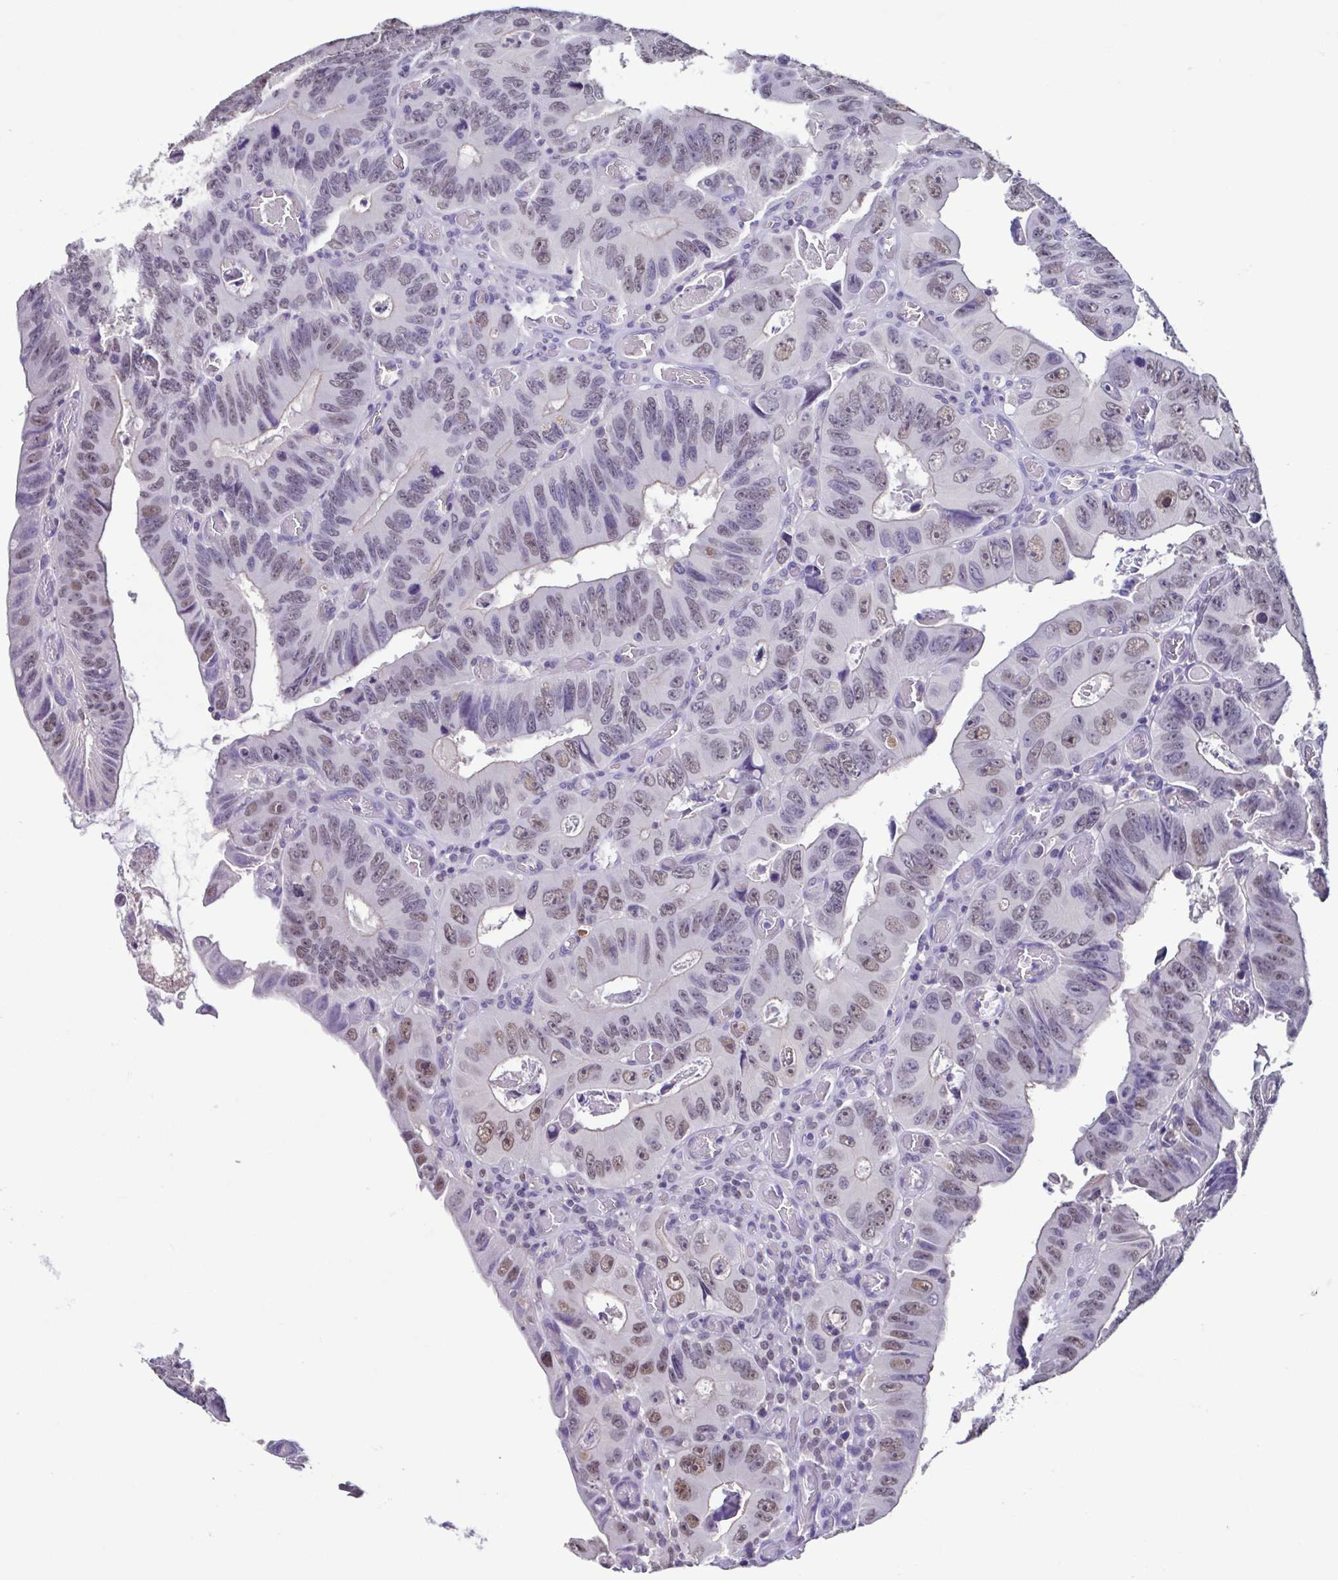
{"staining": {"intensity": "weak", "quantity": "25%-75%", "location": "nuclear"}, "tissue": "colorectal cancer", "cell_type": "Tumor cells", "image_type": "cancer", "snomed": [{"axis": "morphology", "description": "Adenocarcinoma, NOS"}, {"axis": "topography", "description": "Colon"}], "caption": "Immunohistochemical staining of colorectal adenocarcinoma shows weak nuclear protein staining in approximately 25%-75% of tumor cells.", "gene": "ACTRT3", "patient": {"sex": "female", "age": 84}}